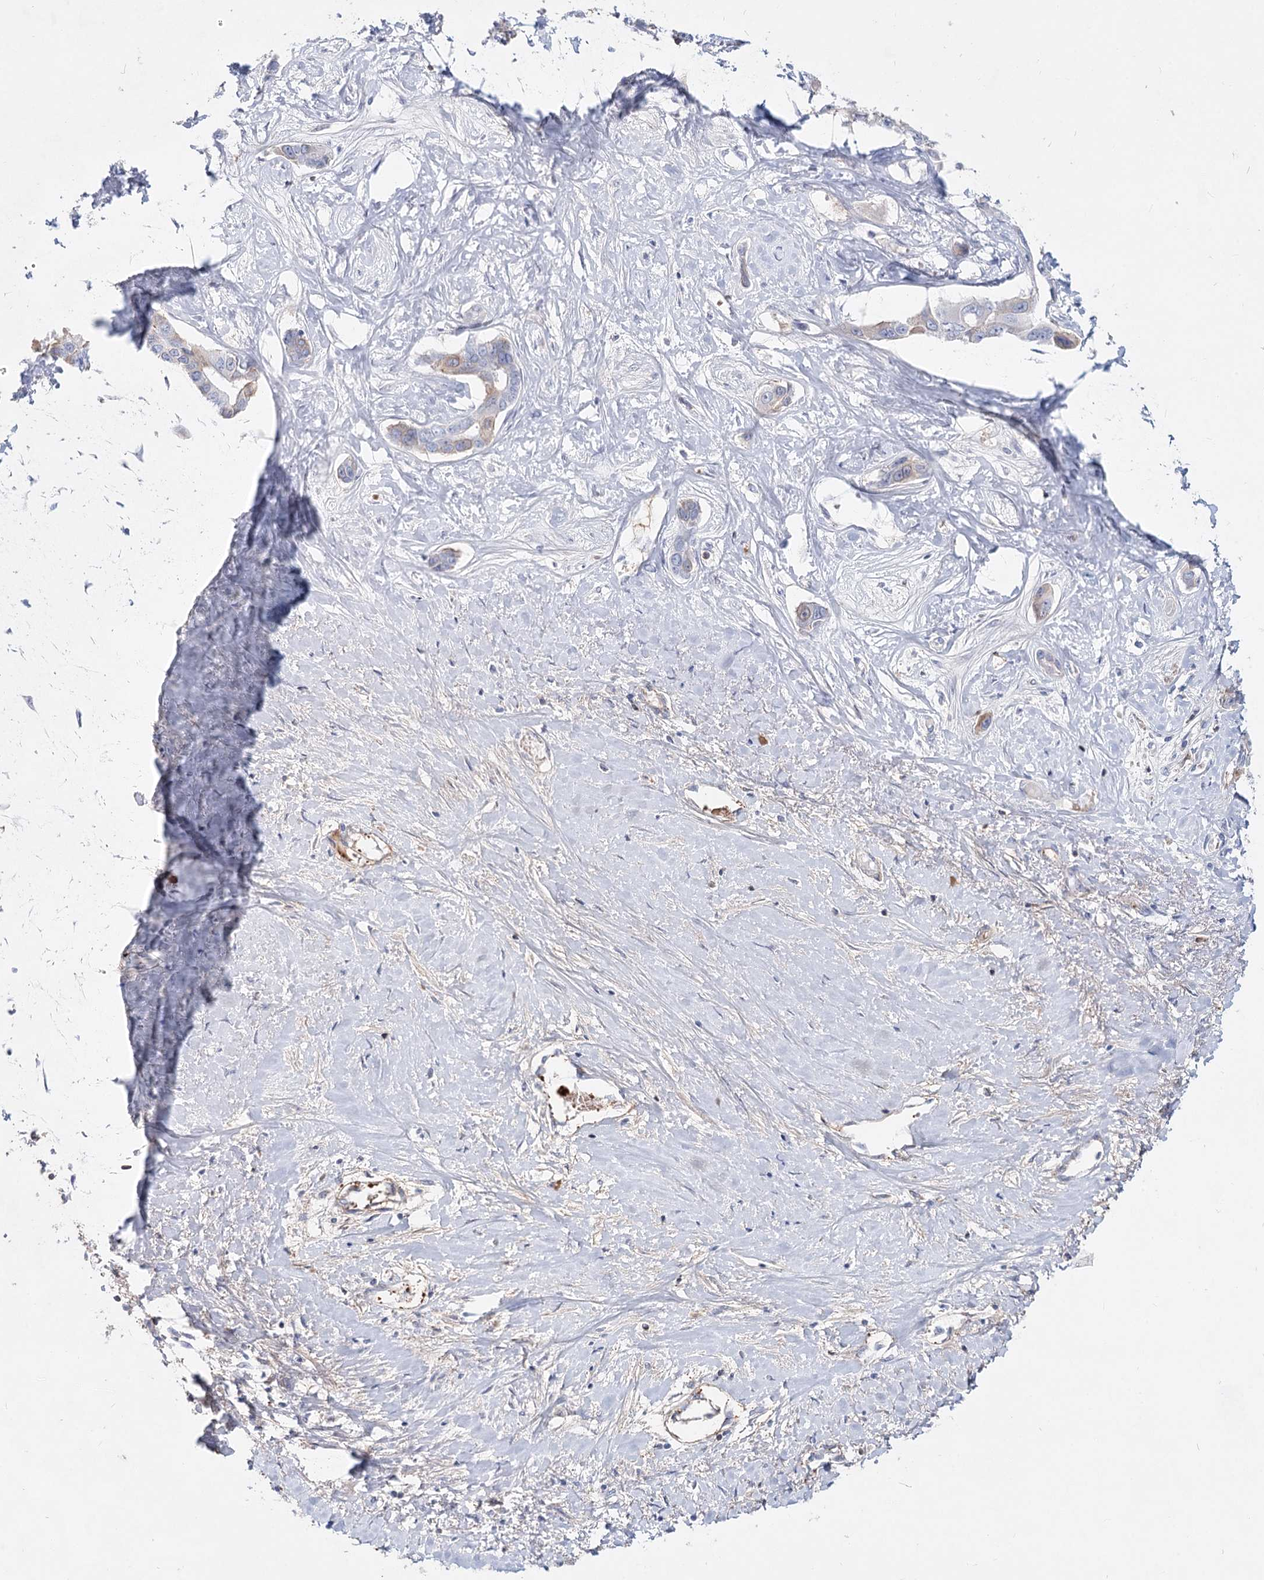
{"staining": {"intensity": "weak", "quantity": "<25%", "location": "cytoplasmic/membranous"}, "tissue": "liver cancer", "cell_type": "Tumor cells", "image_type": "cancer", "snomed": [{"axis": "morphology", "description": "Cholangiocarcinoma"}, {"axis": "topography", "description": "Liver"}], "caption": "Liver cancer was stained to show a protein in brown. There is no significant staining in tumor cells.", "gene": "TASOR2", "patient": {"sex": "male", "age": 59}}